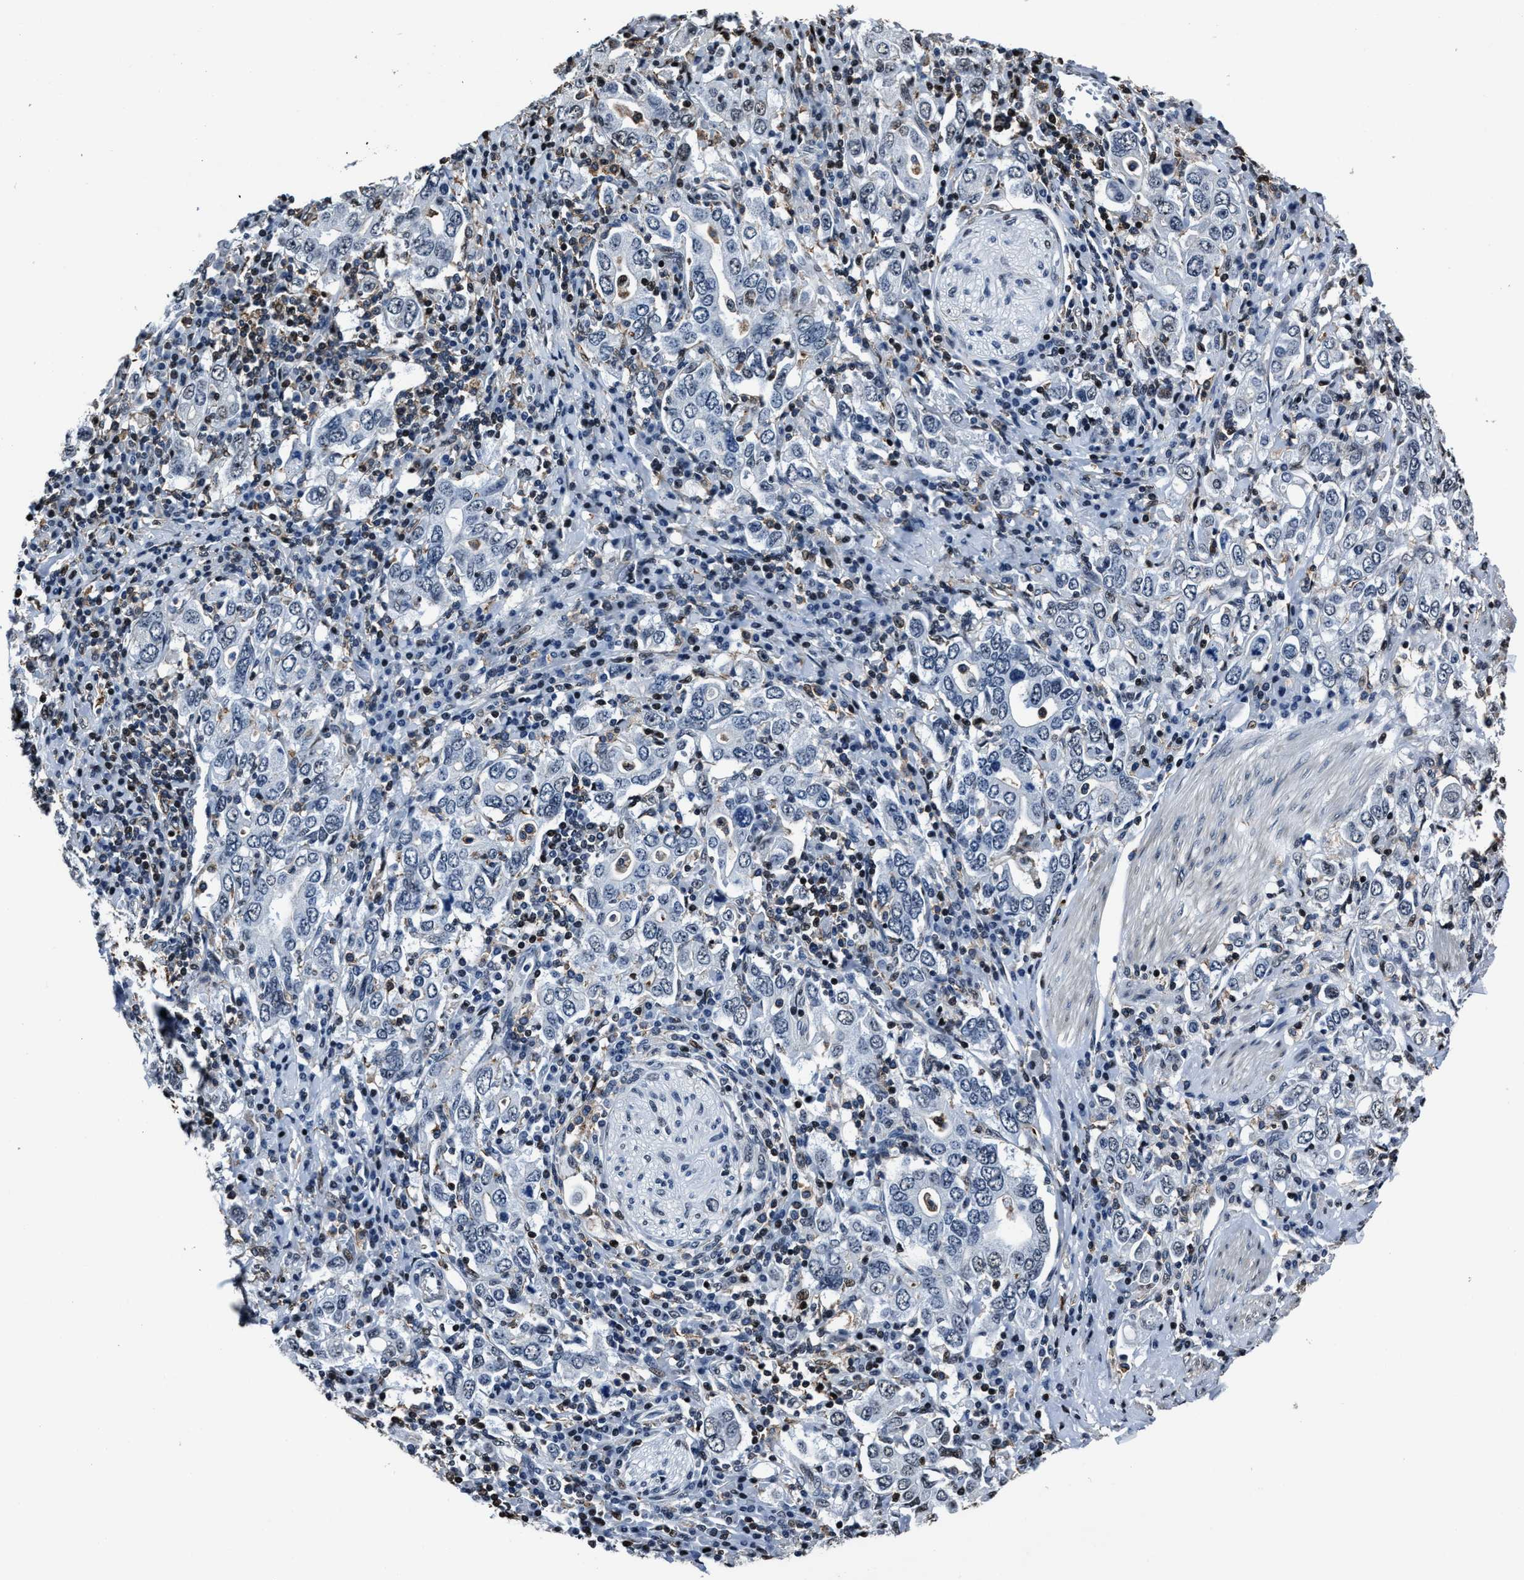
{"staining": {"intensity": "negative", "quantity": "none", "location": "none"}, "tissue": "stomach cancer", "cell_type": "Tumor cells", "image_type": "cancer", "snomed": [{"axis": "morphology", "description": "Adenocarcinoma, NOS"}, {"axis": "topography", "description": "Stomach, upper"}], "caption": "A photomicrograph of adenocarcinoma (stomach) stained for a protein displays no brown staining in tumor cells.", "gene": "PPIE", "patient": {"sex": "male", "age": 62}}